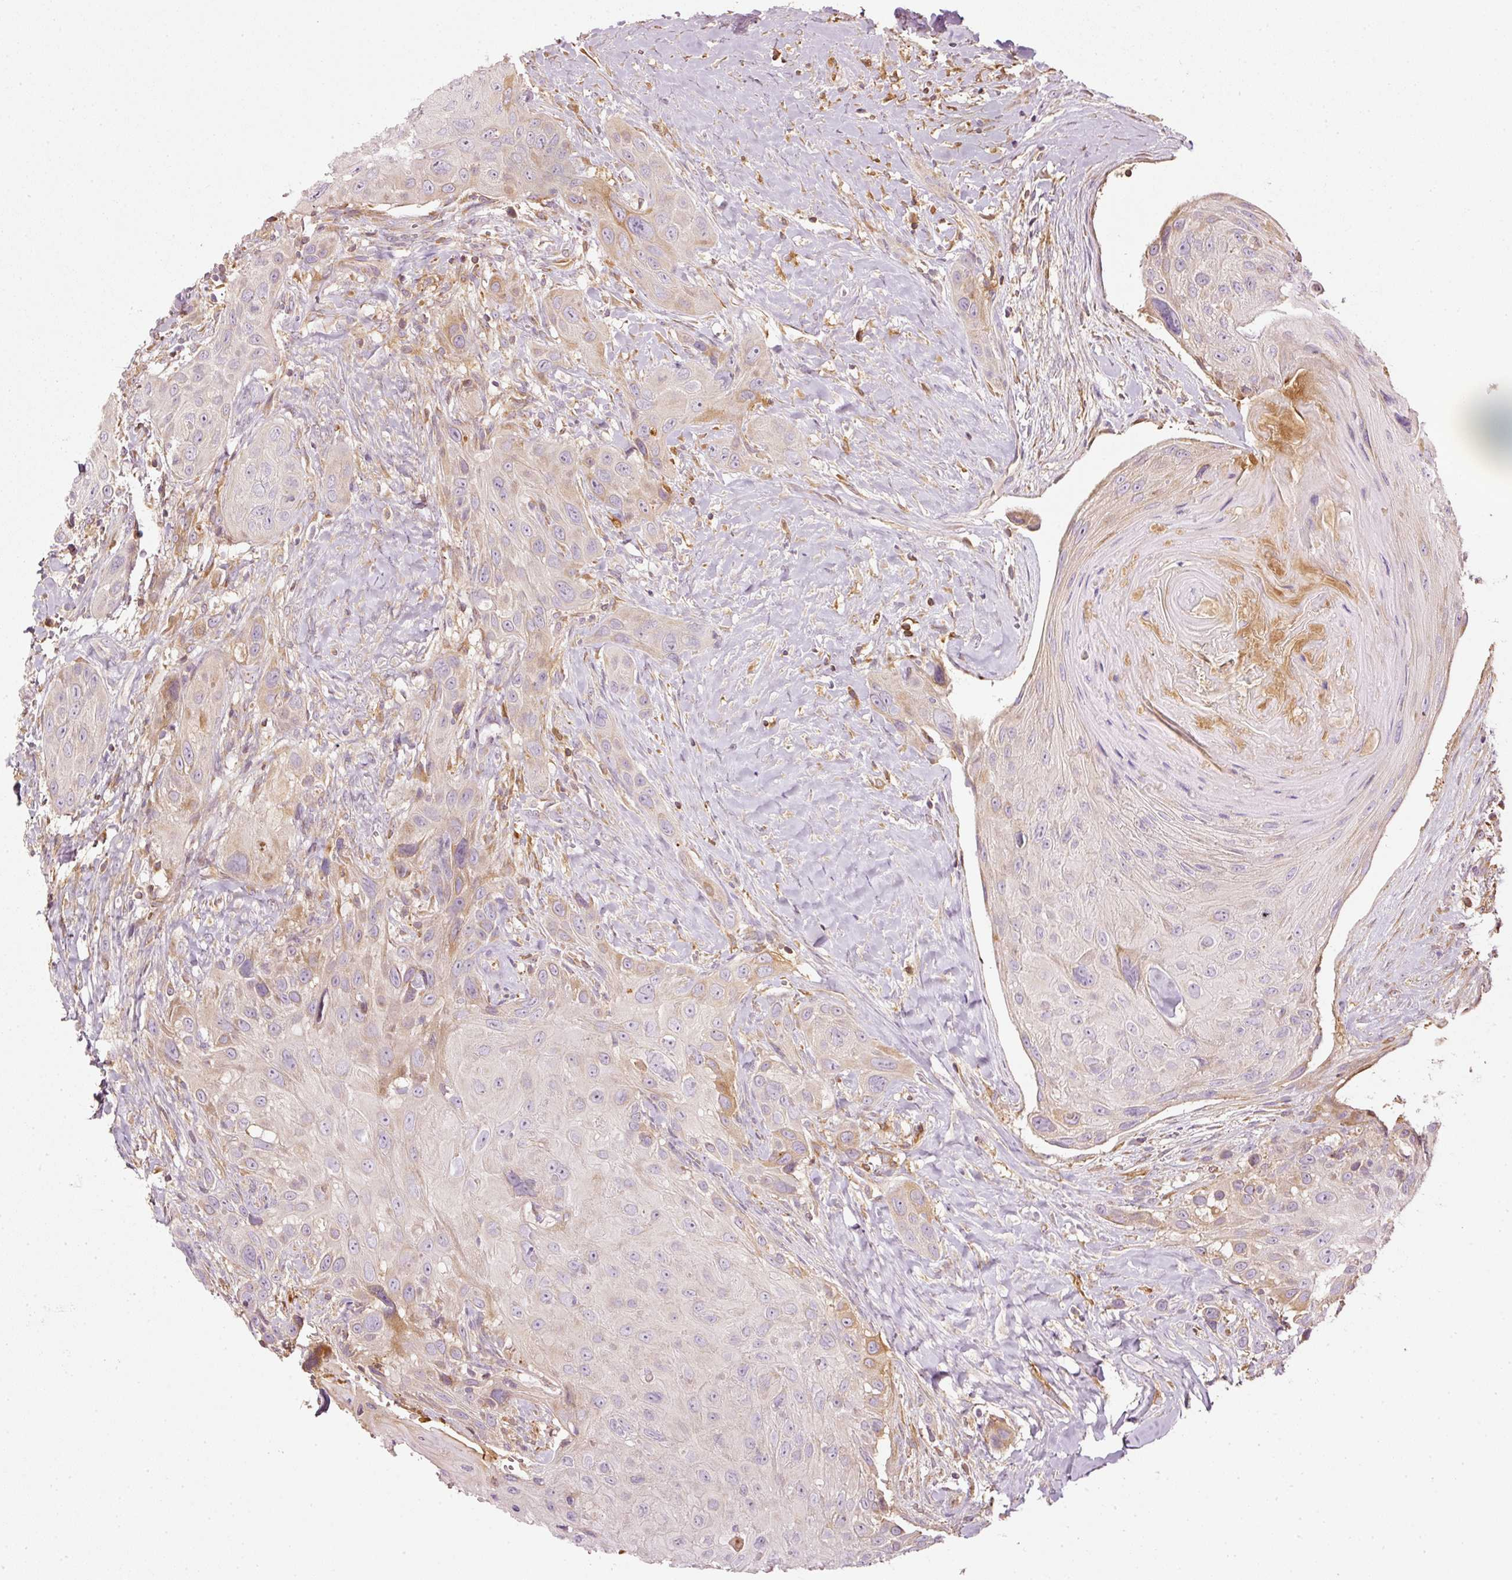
{"staining": {"intensity": "moderate", "quantity": "<25%", "location": "cytoplasmic/membranous"}, "tissue": "head and neck cancer", "cell_type": "Tumor cells", "image_type": "cancer", "snomed": [{"axis": "morphology", "description": "Squamous cell carcinoma, NOS"}, {"axis": "topography", "description": "Head-Neck"}], "caption": "A histopathology image of human head and neck cancer stained for a protein reveals moderate cytoplasmic/membranous brown staining in tumor cells.", "gene": "SERPING1", "patient": {"sex": "male", "age": 81}}